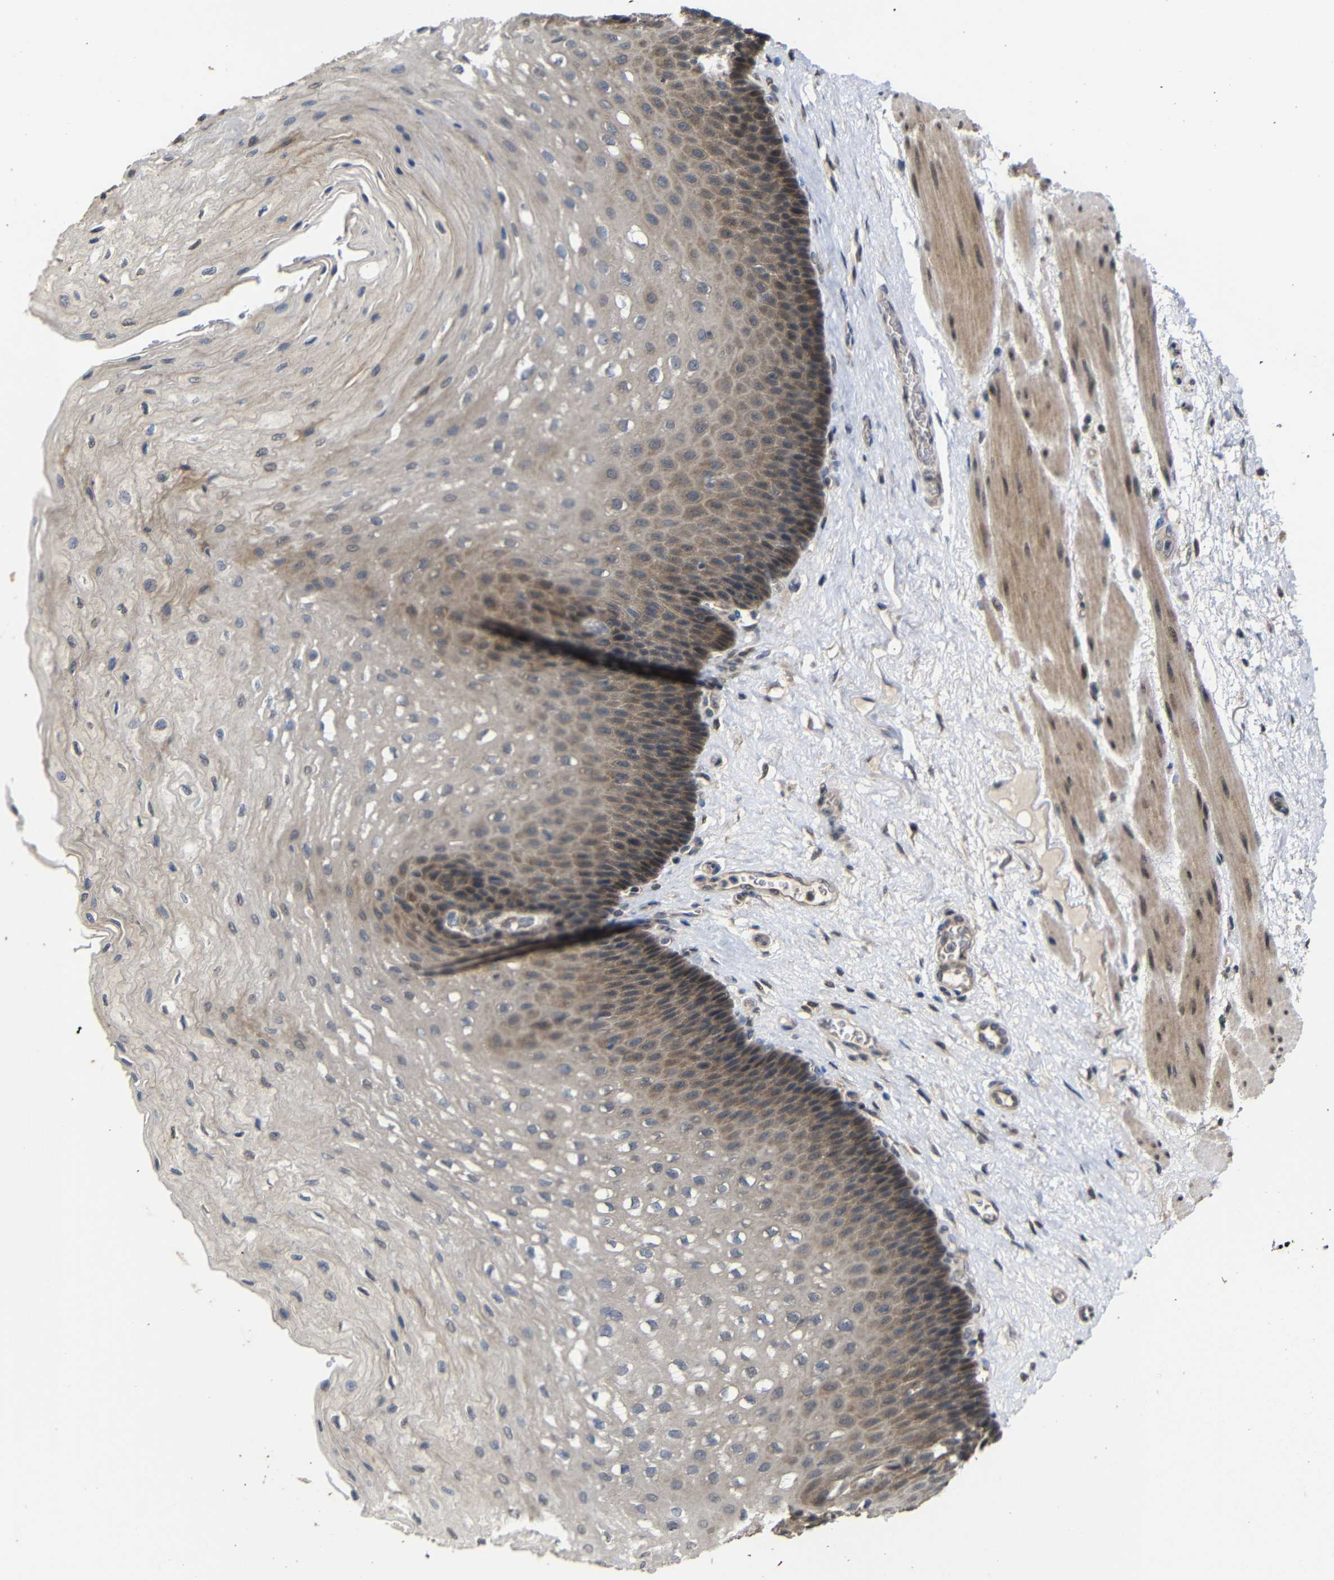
{"staining": {"intensity": "moderate", "quantity": "<25%", "location": "cytoplasmic/membranous"}, "tissue": "esophagus", "cell_type": "Squamous epithelial cells", "image_type": "normal", "snomed": [{"axis": "morphology", "description": "Normal tissue, NOS"}, {"axis": "topography", "description": "Esophagus"}], "caption": "Brown immunohistochemical staining in normal esophagus exhibits moderate cytoplasmic/membranous expression in about <25% of squamous epithelial cells. (Stains: DAB in brown, nuclei in blue, Microscopy: brightfield microscopy at high magnification).", "gene": "ATG12", "patient": {"sex": "female", "age": 72}}